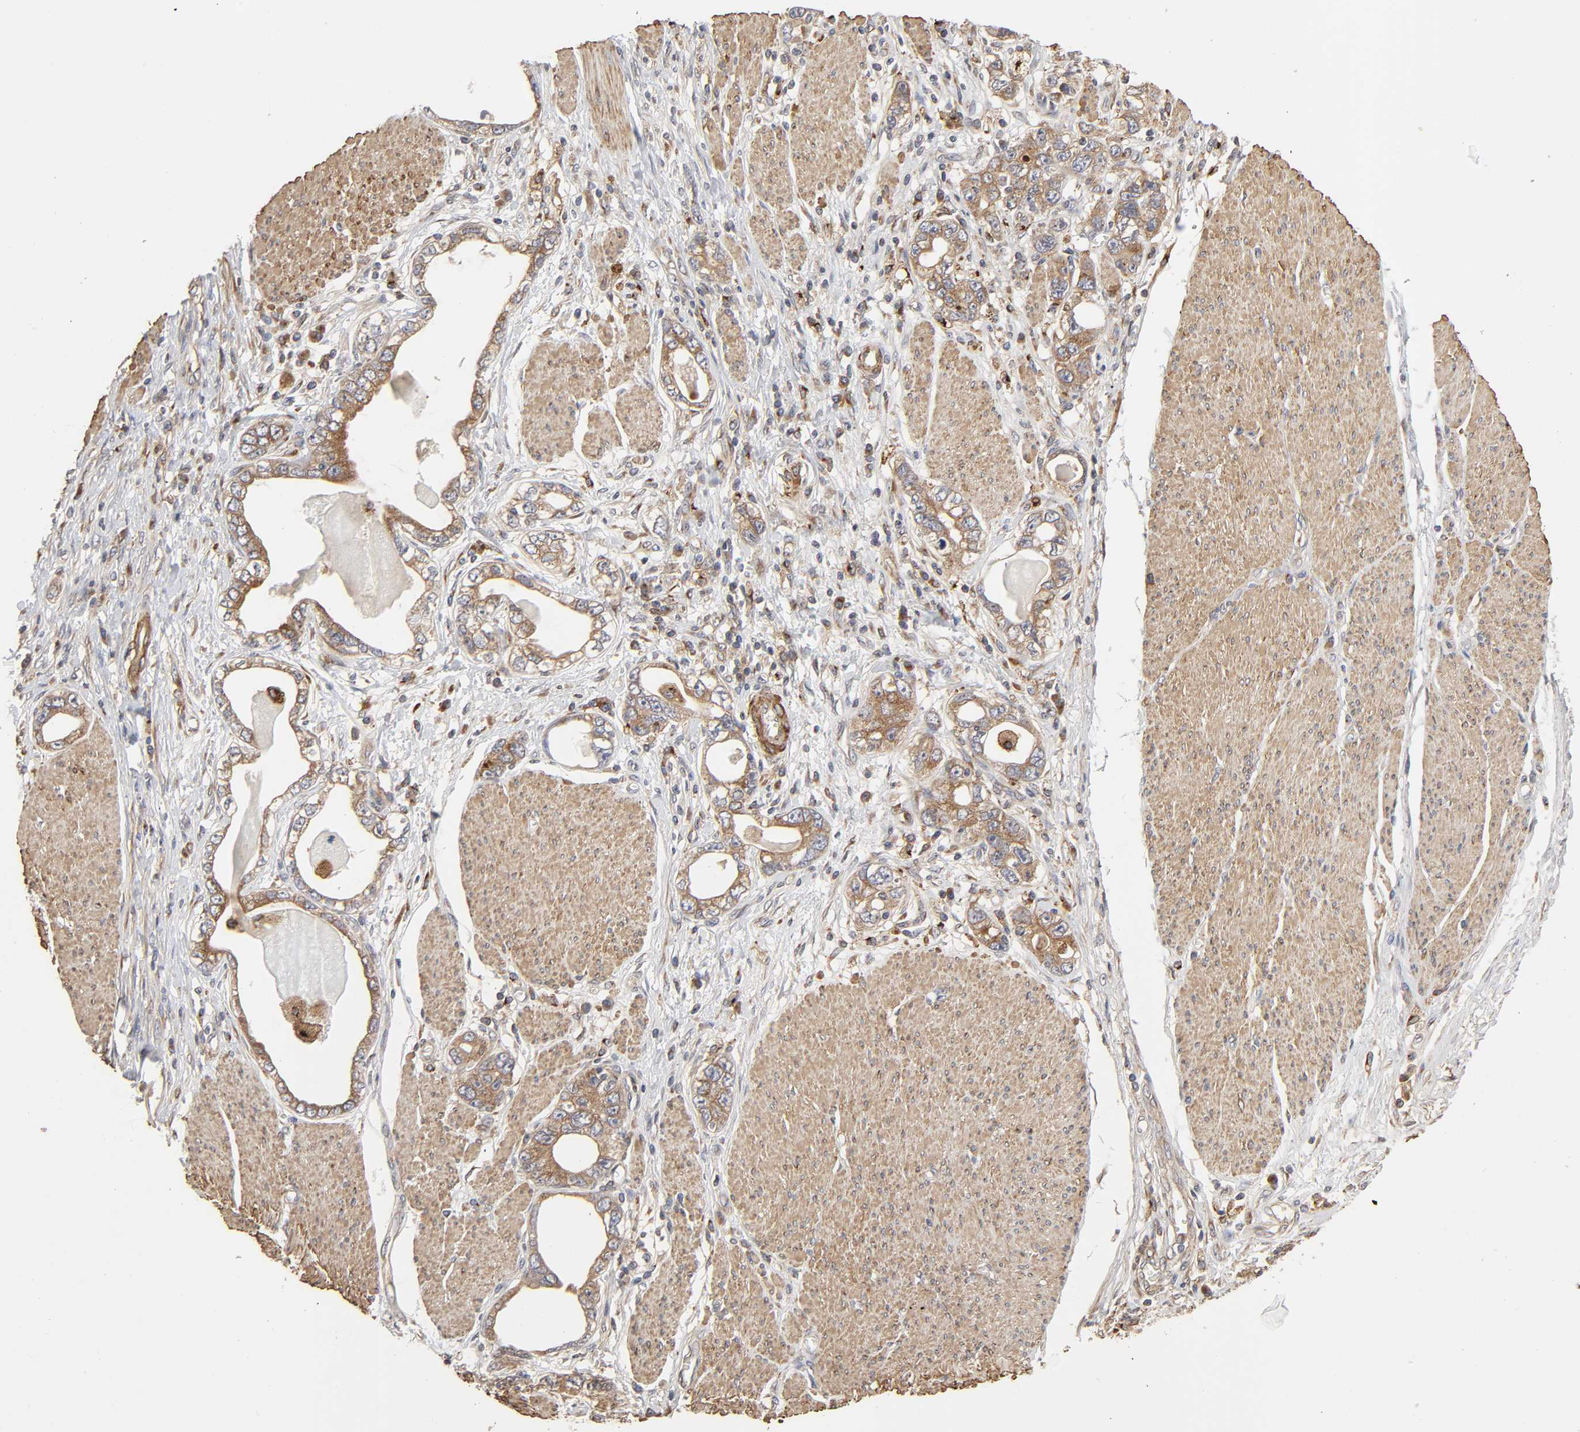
{"staining": {"intensity": "moderate", "quantity": ">75%", "location": "cytoplasmic/membranous"}, "tissue": "stomach cancer", "cell_type": "Tumor cells", "image_type": "cancer", "snomed": [{"axis": "morphology", "description": "Adenocarcinoma, NOS"}, {"axis": "topography", "description": "Stomach, lower"}], "caption": "Immunohistochemistry (IHC) histopathology image of human stomach adenocarcinoma stained for a protein (brown), which exhibits medium levels of moderate cytoplasmic/membranous staining in approximately >75% of tumor cells.", "gene": "GNPTG", "patient": {"sex": "female", "age": 93}}